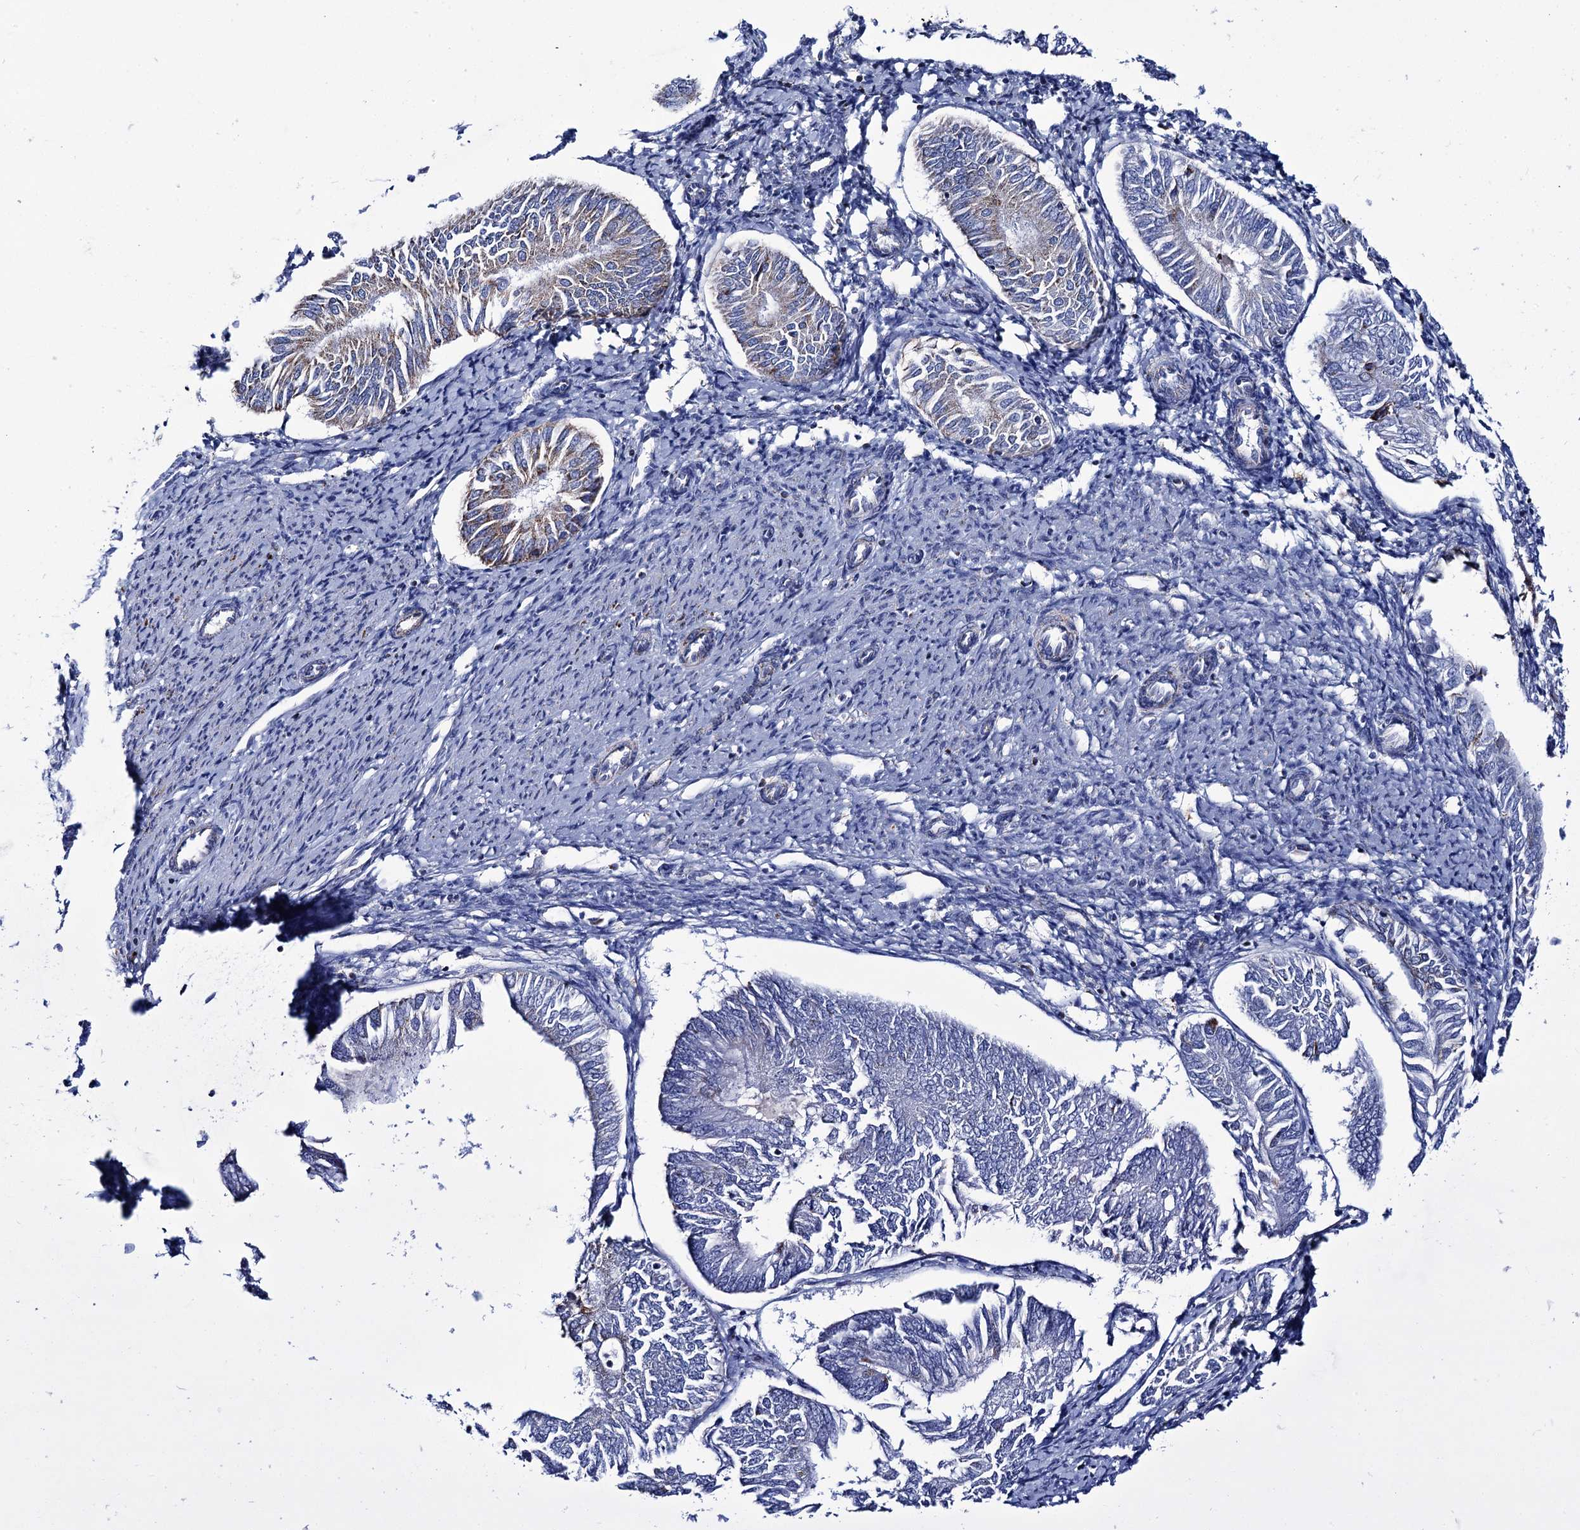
{"staining": {"intensity": "moderate", "quantity": "<25%", "location": "cytoplasmic/membranous"}, "tissue": "endometrial cancer", "cell_type": "Tumor cells", "image_type": "cancer", "snomed": [{"axis": "morphology", "description": "Adenocarcinoma, NOS"}, {"axis": "topography", "description": "Endometrium"}], "caption": "The immunohistochemical stain labels moderate cytoplasmic/membranous positivity in tumor cells of endometrial adenocarcinoma tissue. The protein is stained brown, and the nuclei are stained in blue (DAB IHC with brightfield microscopy, high magnification).", "gene": "UBASH3B", "patient": {"sex": "female", "age": 58}}